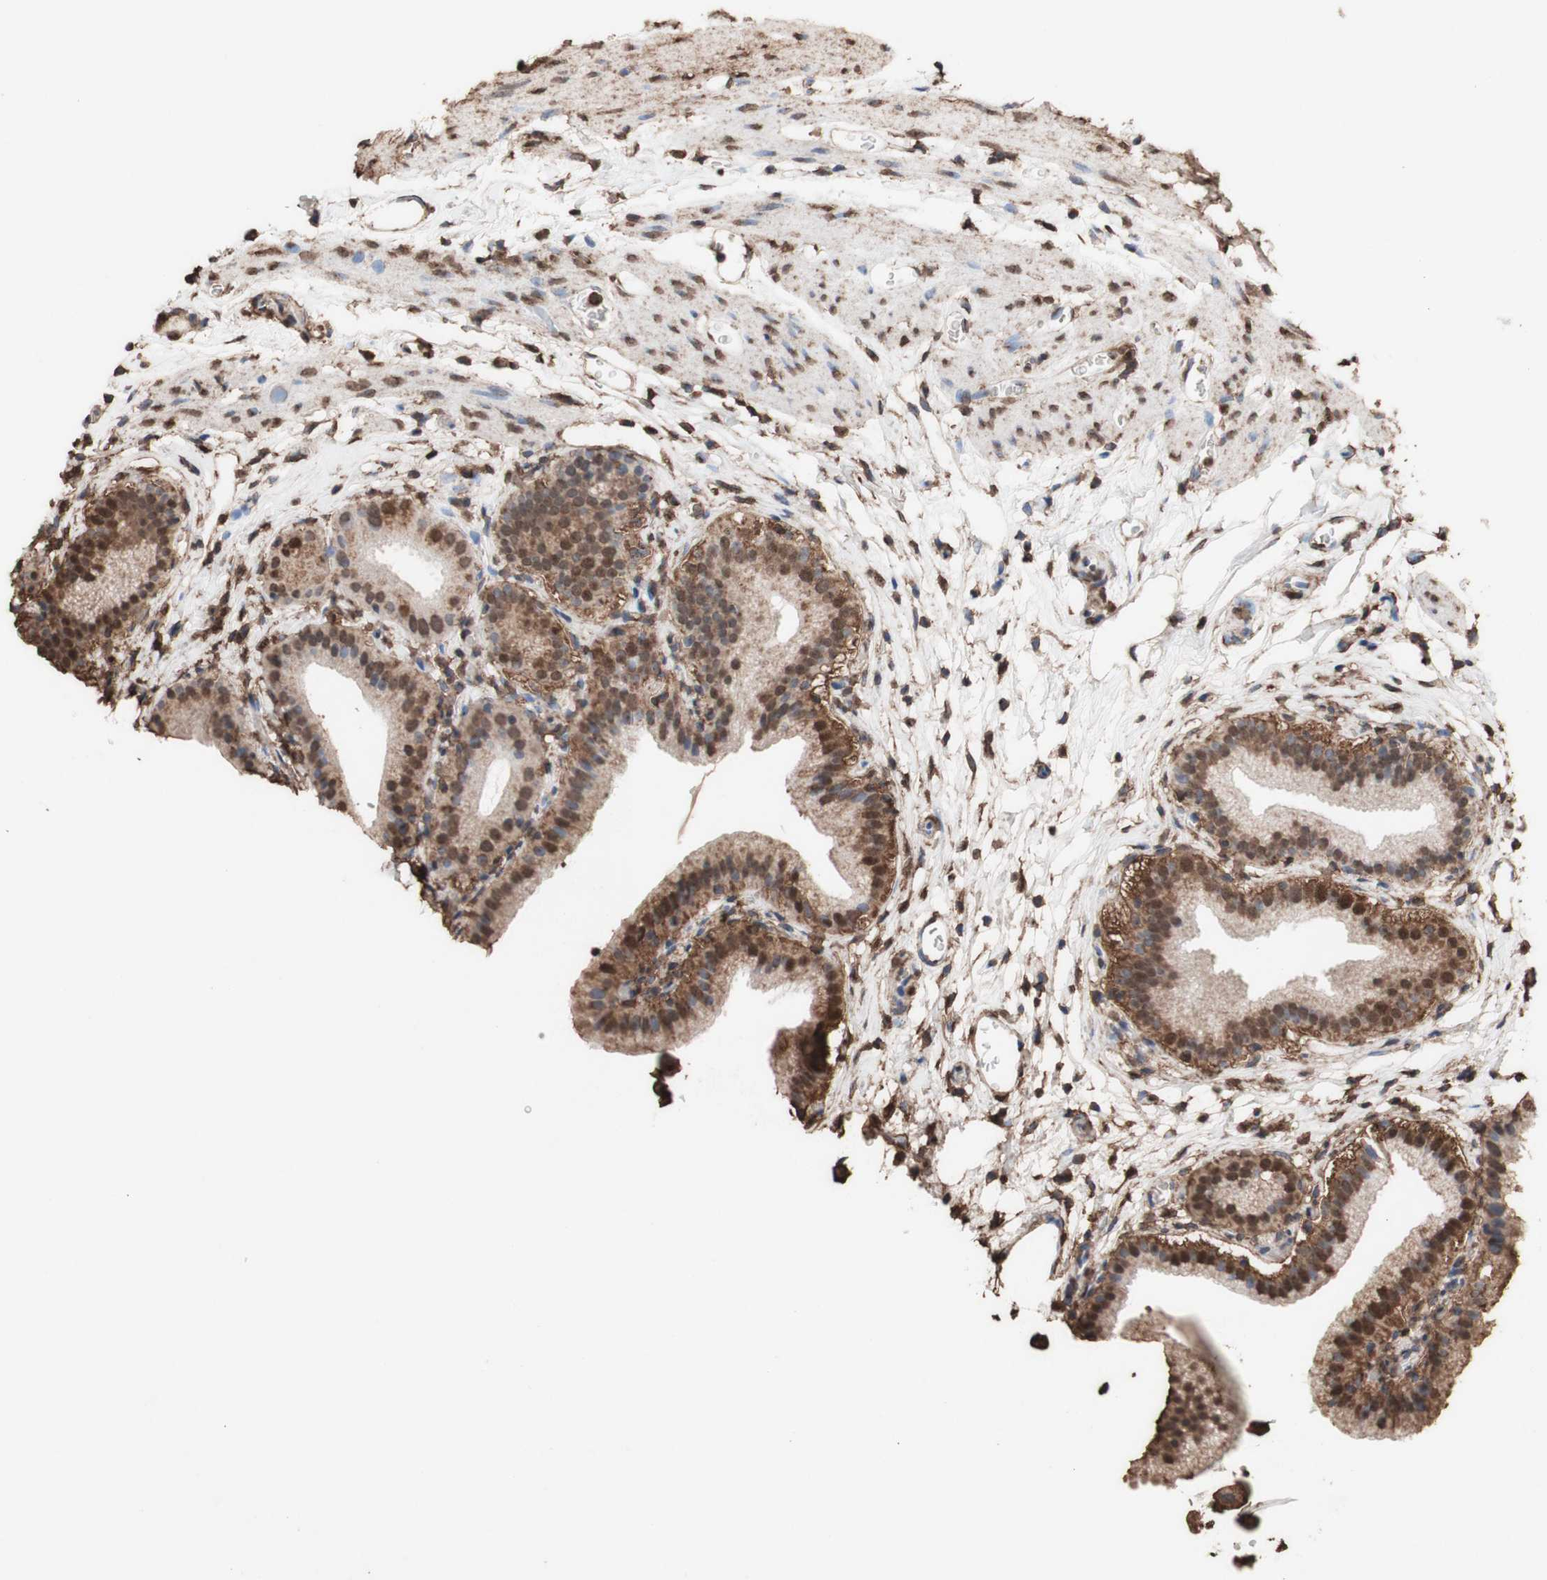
{"staining": {"intensity": "strong", "quantity": ">75%", "location": "cytoplasmic/membranous,nuclear"}, "tissue": "gallbladder", "cell_type": "Glandular cells", "image_type": "normal", "snomed": [{"axis": "morphology", "description": "Normal tissue, NOS"}, {"axis": "topography", "description": "Gallbladder"}], "caption": "This image reveals immunohistochemistry (IHC) staining of unremarkable human gallbladder, with high strong cytoplasmic/membranous,nuclear staining in about >75% of glandular cells.", "gene": "PIDD1", "patient": {"sex": "male", "age": 54}}